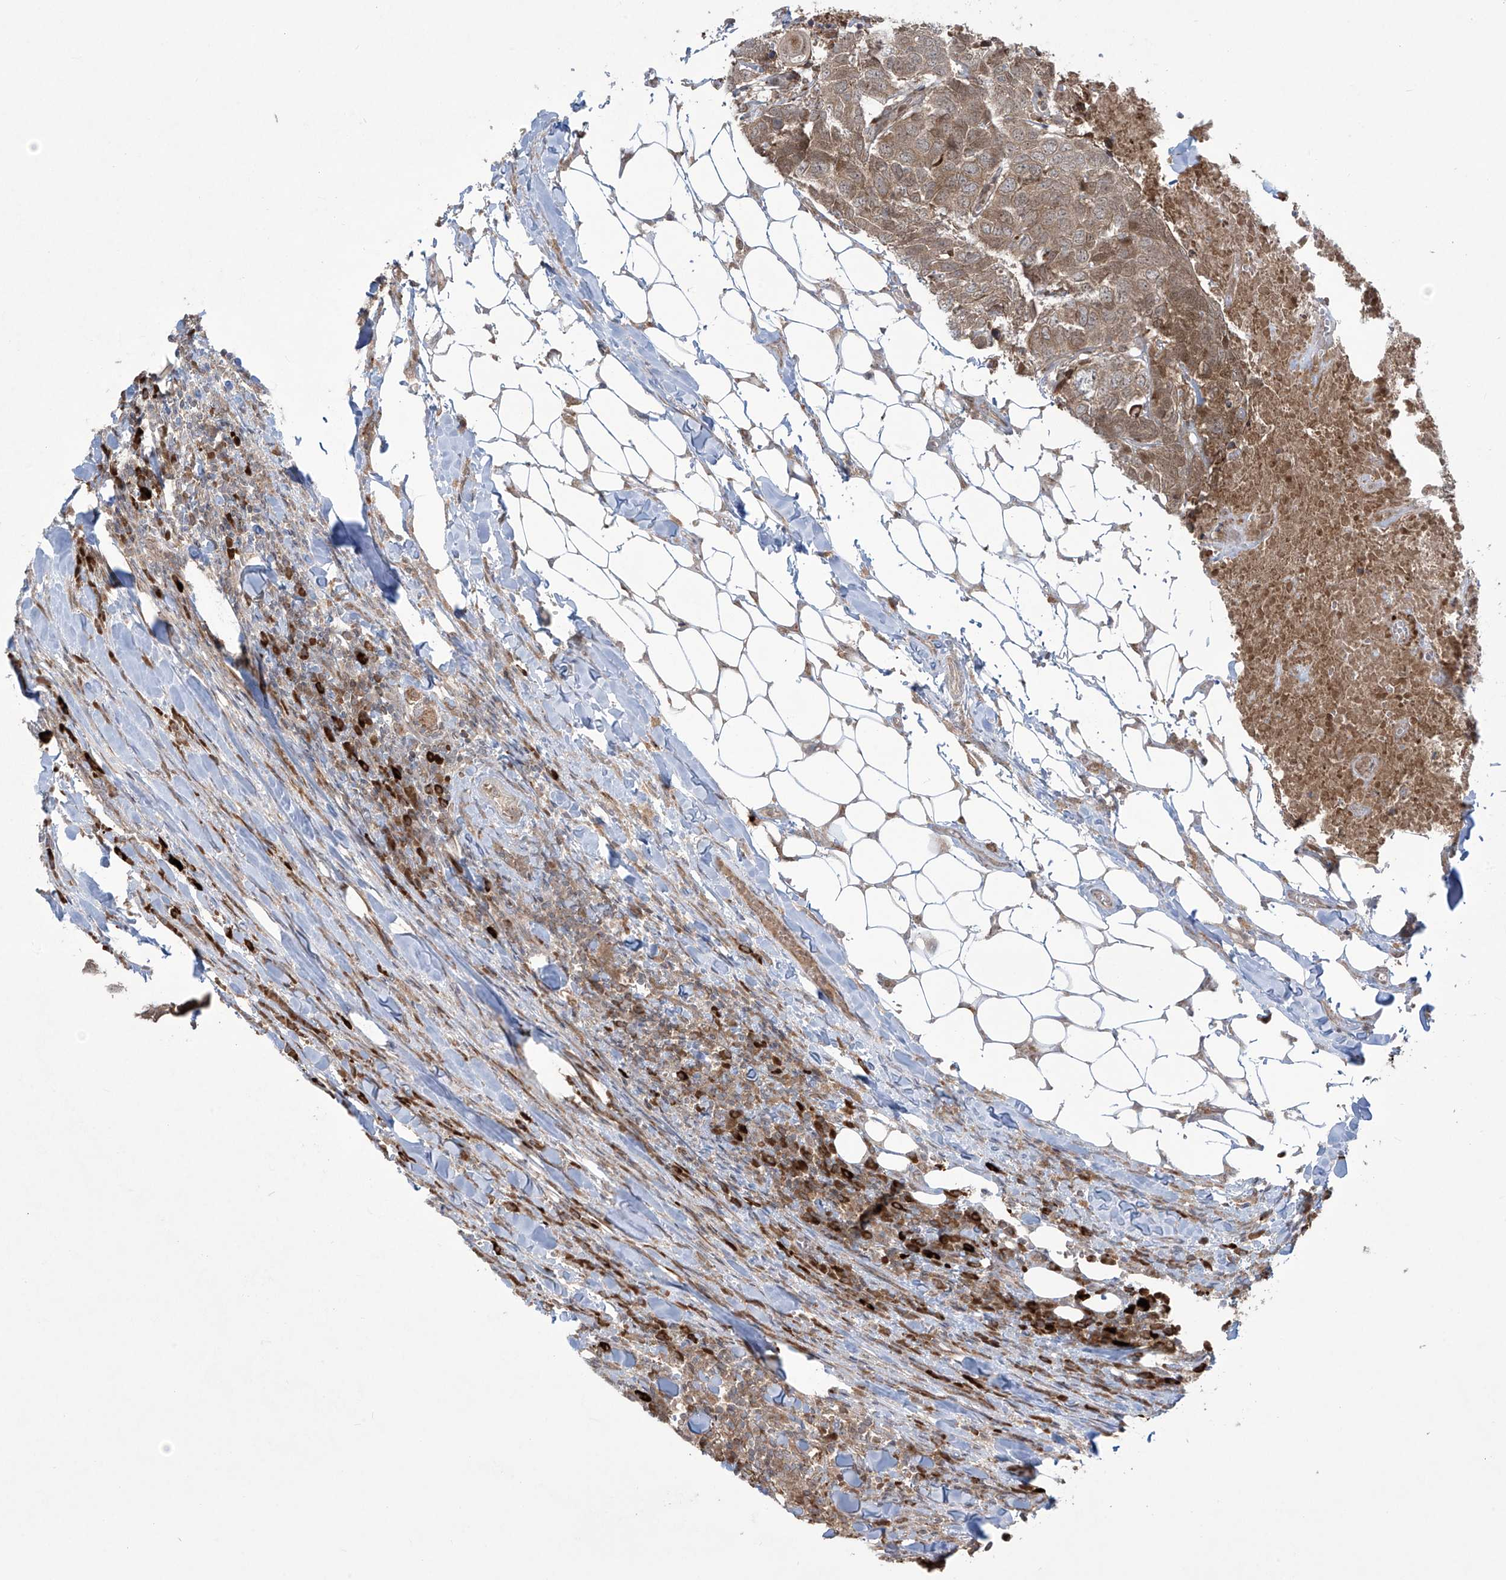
{"staining": {"intensity": "moderate", "quantity": ">75%", "location": "cytoplasmic/membranous"}, "tissue": "head and neck cancer", "cell_type": "Tumor cells", "image_type": "cancer", "snomed": [{"axis": "morphology", "description": "Squamous cell carcinoma, NOS"}, {"axis": "topography", "description": "Head-Neck"}], "caption": "Immunohistochemical staining of human head and neck cancer (squamous cell carcinoma) exhibits medium levels of moderate cytoplasmic/membranous protein expression in approximately >75% of tumor cells.", "gene": "PPAT", "patient": {"sex": "male", "age": 66}}